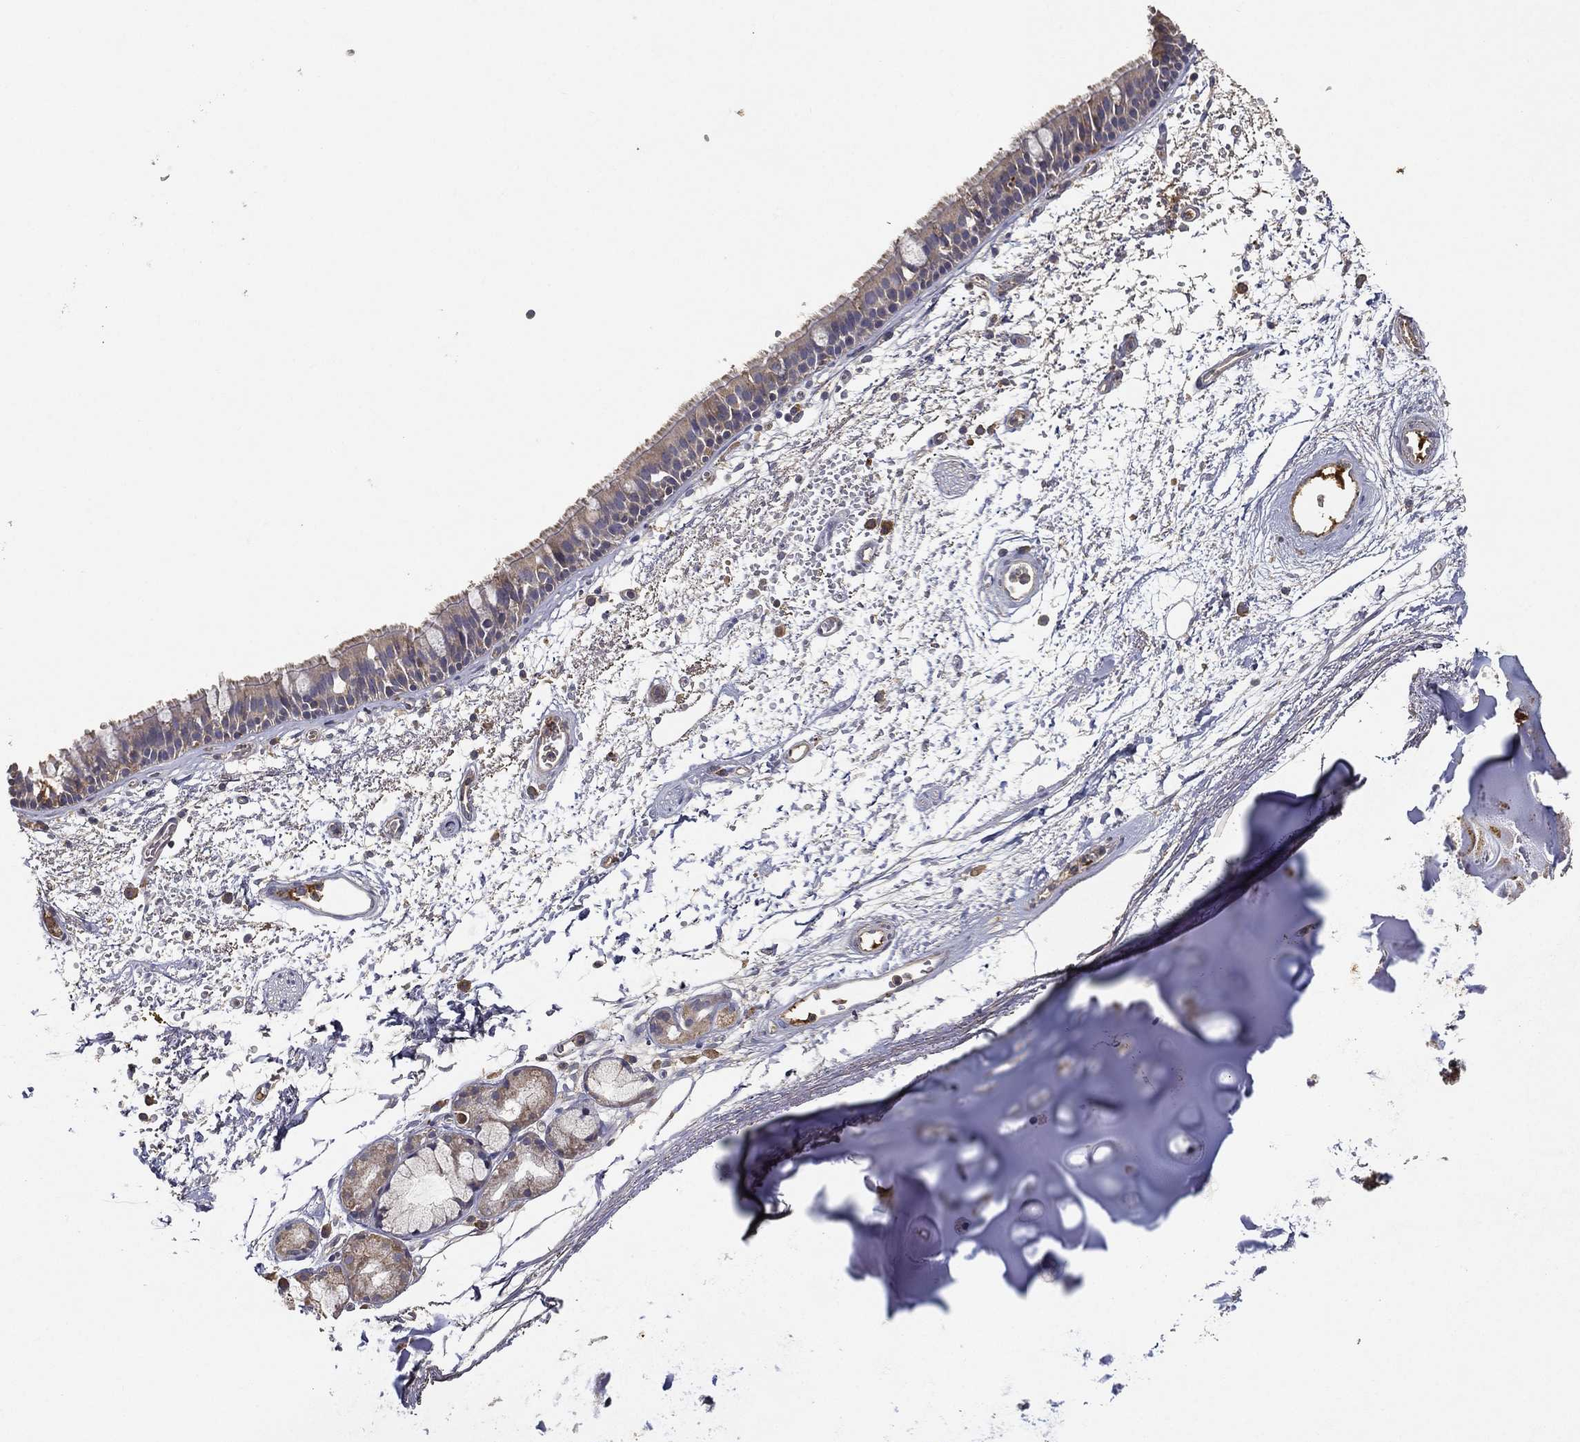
{"staining": {"intensity": "weak", "quantity": "<25%", "location": "cytoplasmic/membranous"}, "tissue": "bronchus", "cell_type": "Respiratory epithelial cells", "image_type": "normal", "snomed": [{"axis": "morphology", "description": "Normal tissue, NOS"}, {"axis": "topography", "description": "Cartilage tissue"}, {"axis": "topography", "description": "Bronchus"}], "caption": "IHC histopathology image of unremarkable bronchus: bronchus stained with DAB (3,3'-diaminobenzidine) shows no significant protein expression in respiratory epithelial cells.", "gene": "MT", "patient": {"sex": "male", "age": 66}}